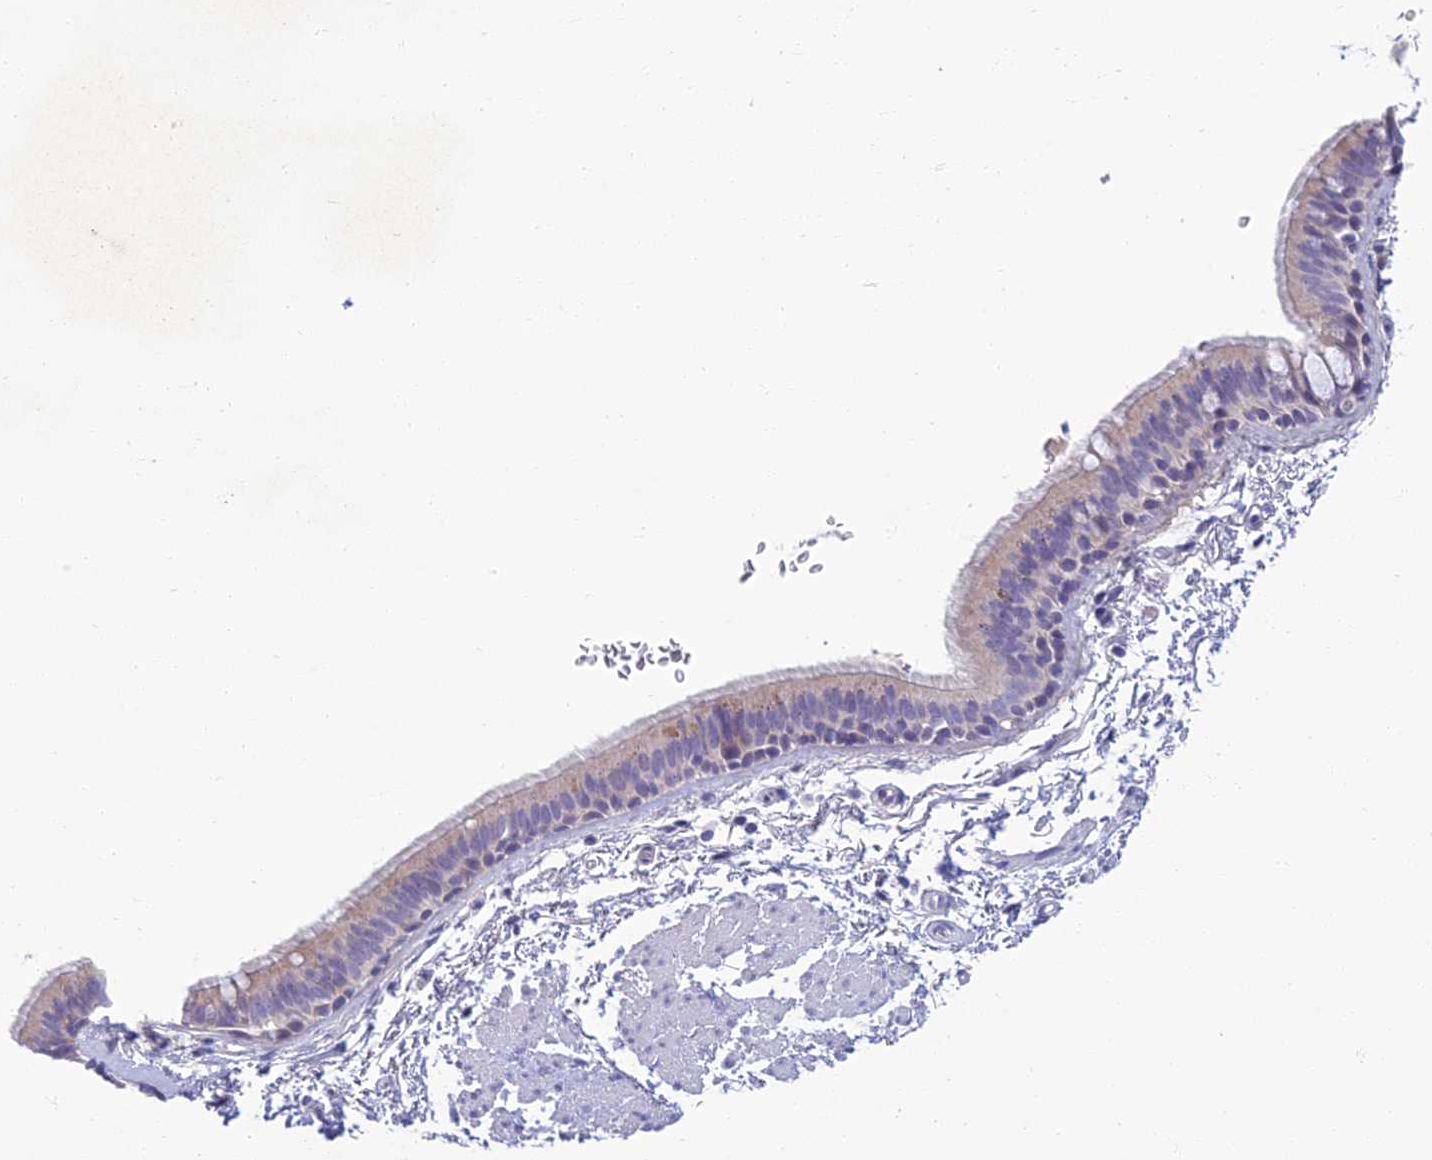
{"staining": {"intensity": "weak", "quantity": "<25%", "location": "cytoplasmic/membranous"}, "tissue": "bronchus", "cell_type": "Respiratory epithelial cells", "image_type": "normal", "snomed": [{"axis": "morphology", "description": "Normal tissue, NOS"}, {"axis": "topography", "description": "Lymph node"}, {"axis": "topography", "description": "Bronchus"}], "caption": "The immunohistochemistry histopathology image has no significant positivity in respiratory epithelial cells of bronchus. Brightfield microscopy of immunohistochemistry (IHC) stained with DAB (brown) and hematoxylin (blue), captured at high magnification.", "gene": "SLC25A41", "patient": {"sex": "female", "age": 70}}